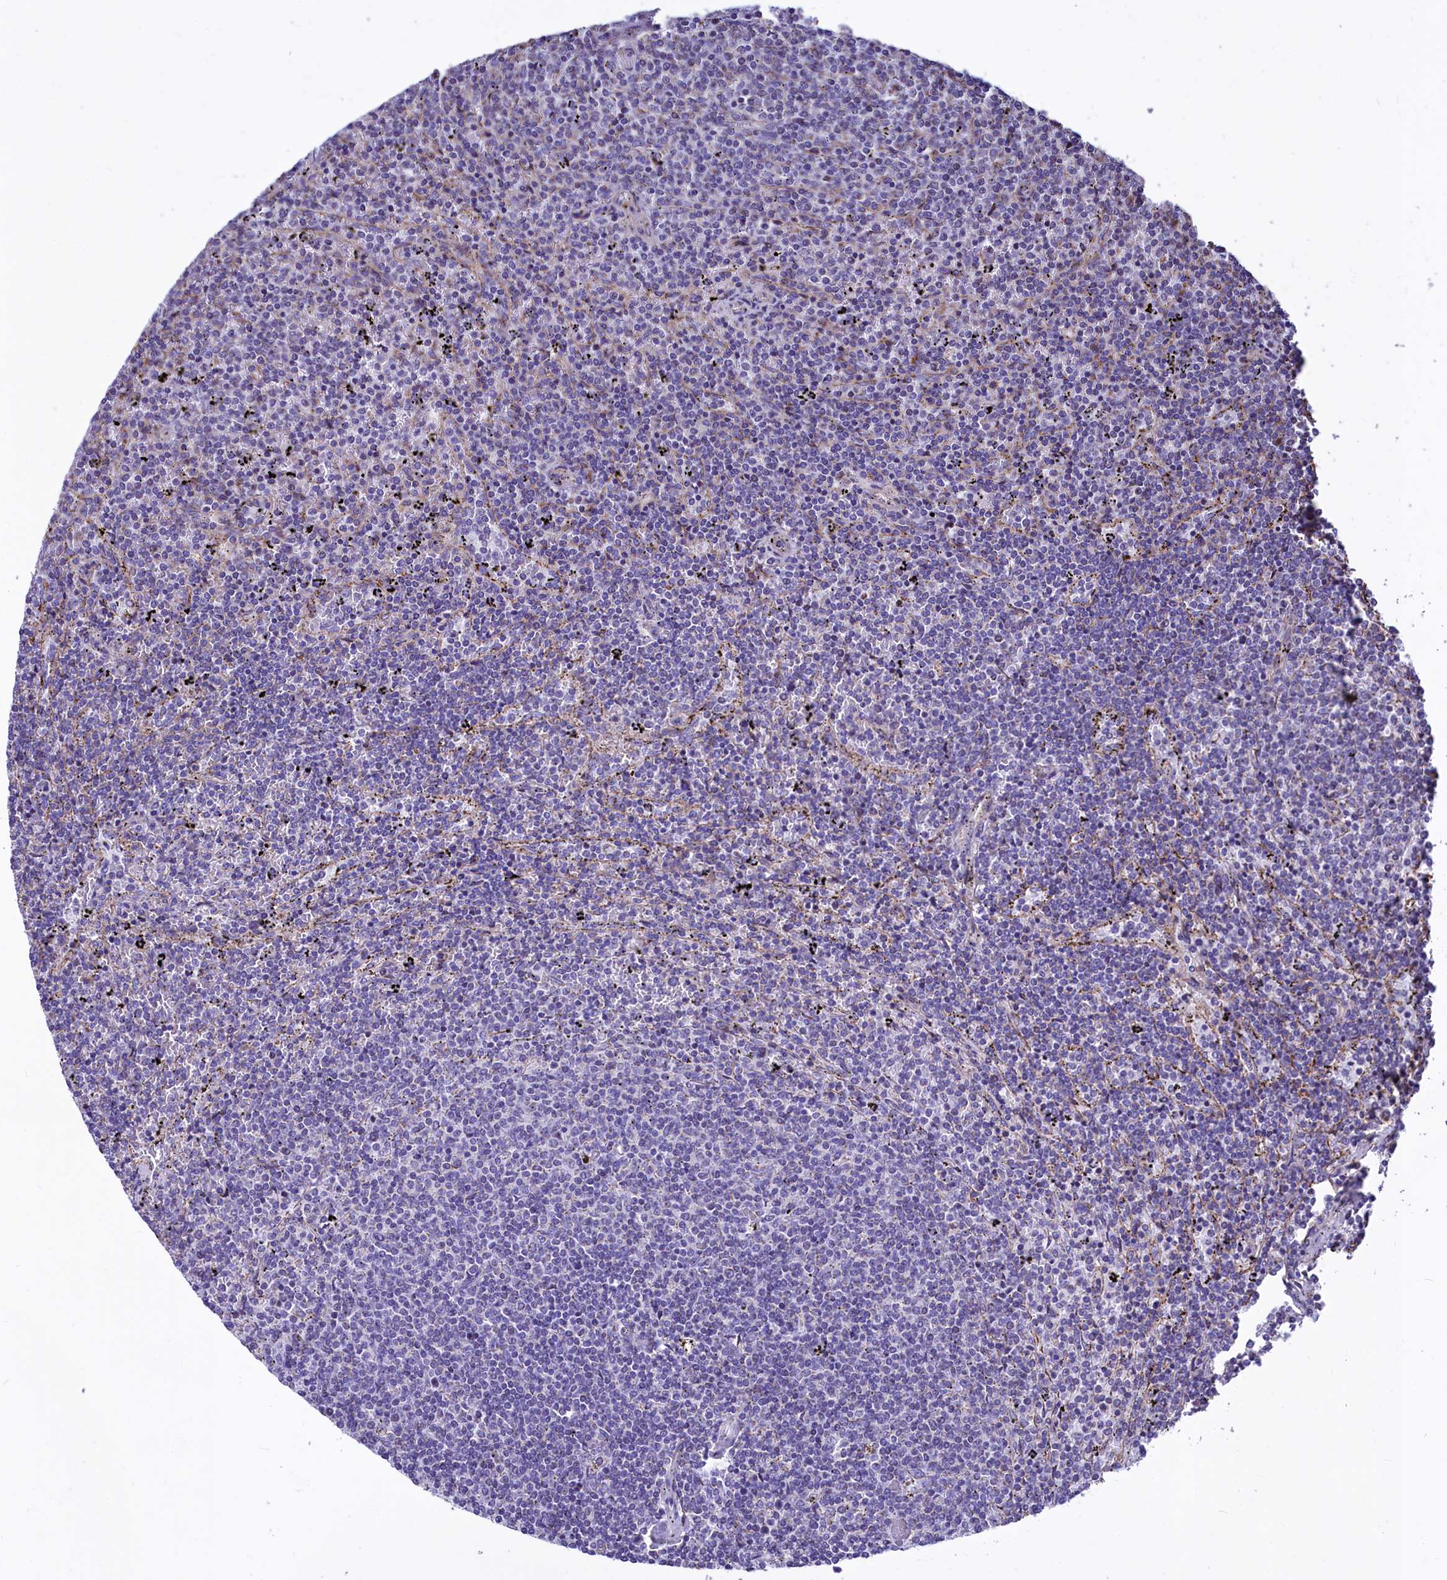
{"staining": {"intensity": "negative", "quantity": "none", "location": "none"}, "tissue": "lymphoma", "cell_type": "Tumor cells", "image_type": "cancer", "snomed": [{"axis": "morphology", "description": "Malignant lymphoma, non-Hodgkin's type, Low grade"}, {"axis": "topography", "description": "Spleen"}], "caption": "This photomicrograph is of low-grade malignant lymphoma, non-Hodgkin's type stained with immunohistochemistry (IHC) to label a protein in brown with the nuclei are counter-stained blue. There is no positivity in tumor cells.", "gene": "VWCE", "patient": {"sex": "female", "age": 50}}